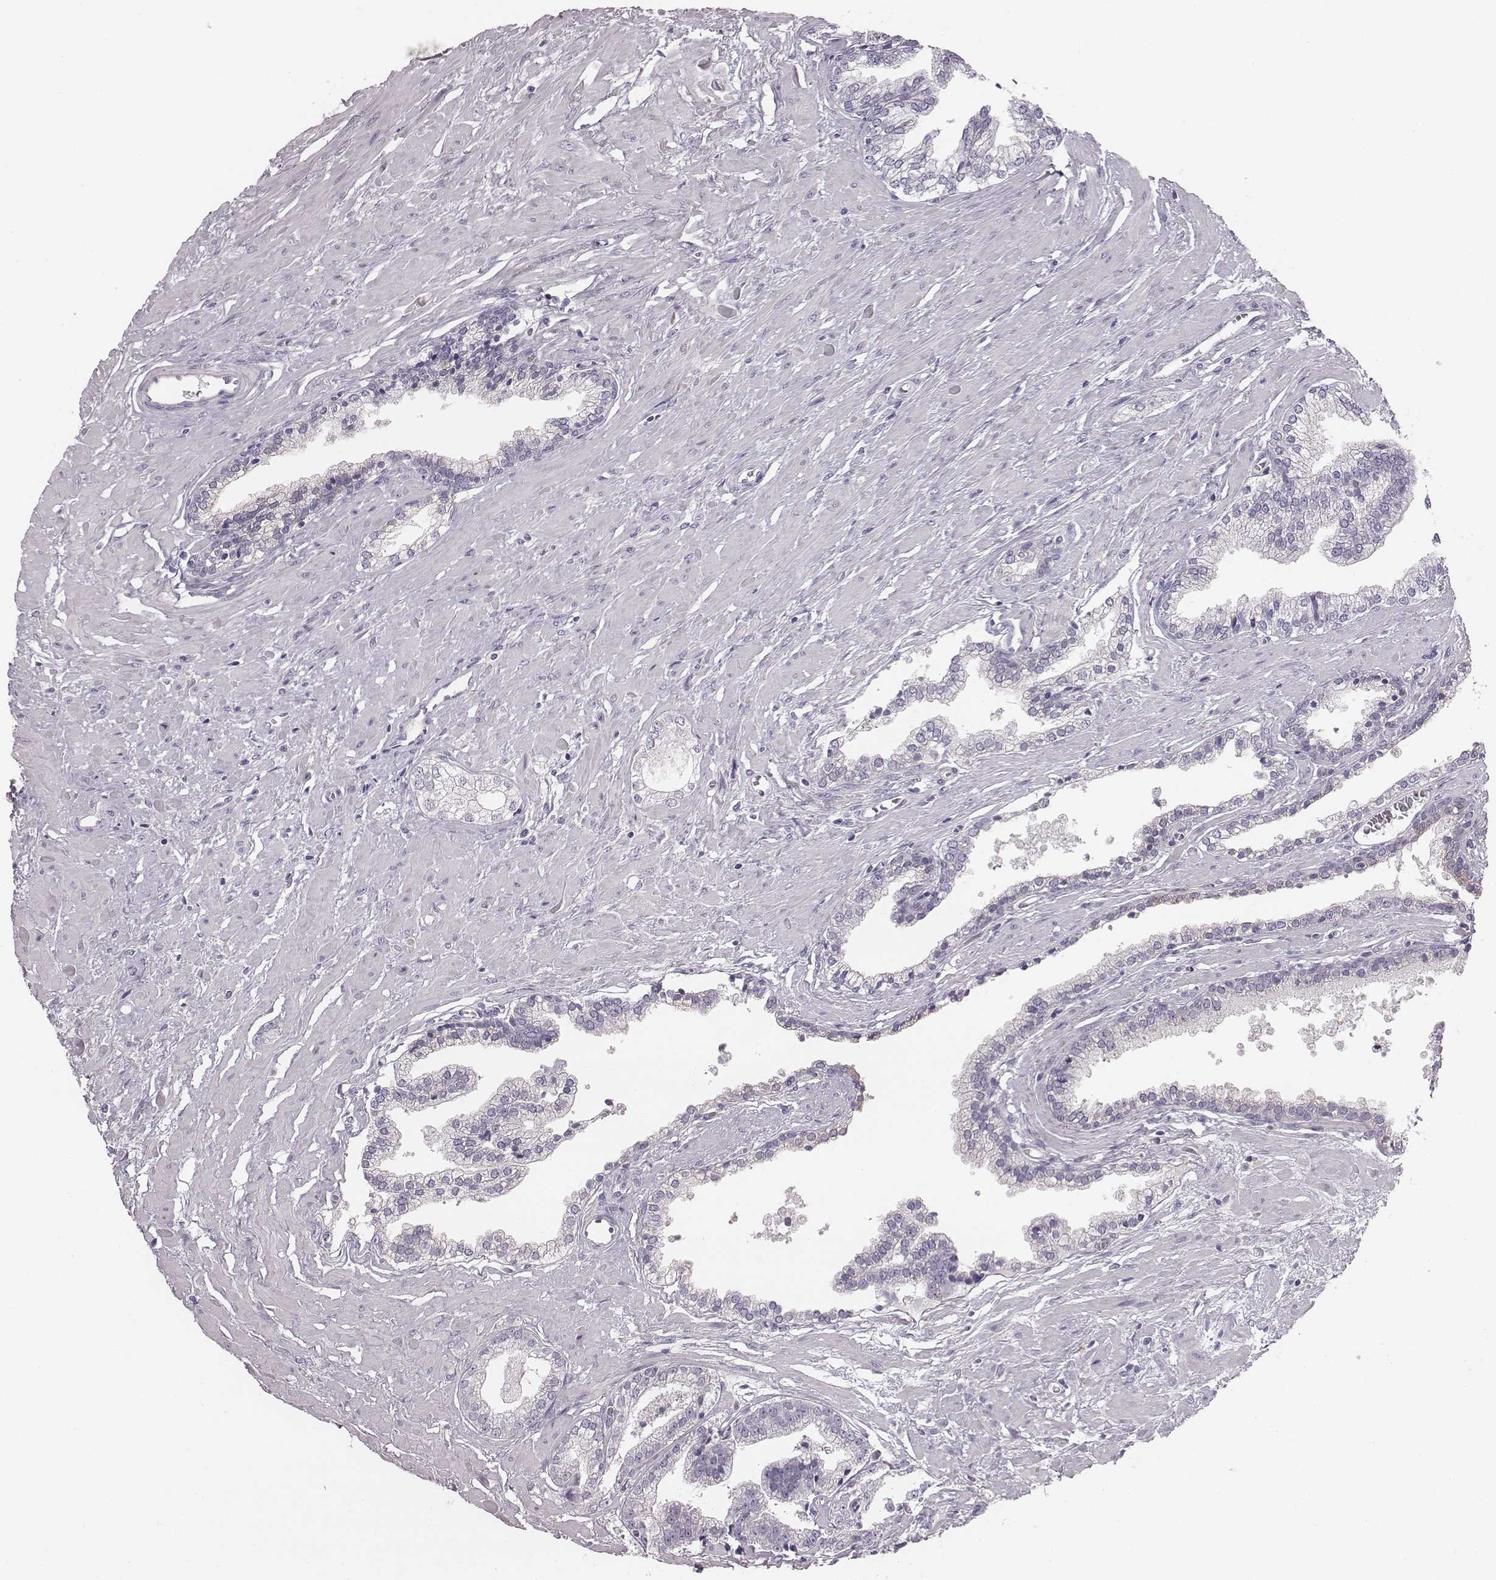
{"staining": {"intensity": "negative", "quantity": "none", "location": "none"}, "tissue": "prostate cancer", "cell_type": "Tumor cells", "image_type": "cancer", "snomed": [{"axis": "morphology", "description": "Adenocarcinoma, Low grade"}, {"axis": "topography", "description": "Prostate"}], "caption": "Human prostate adenocarcinoma (low-grade) stained for a protein using immunohistochemistry (IHC) shows no staining in tumor cells.", "gene": "PDE8B", "patient": {"sex": "male", "age": 60}}